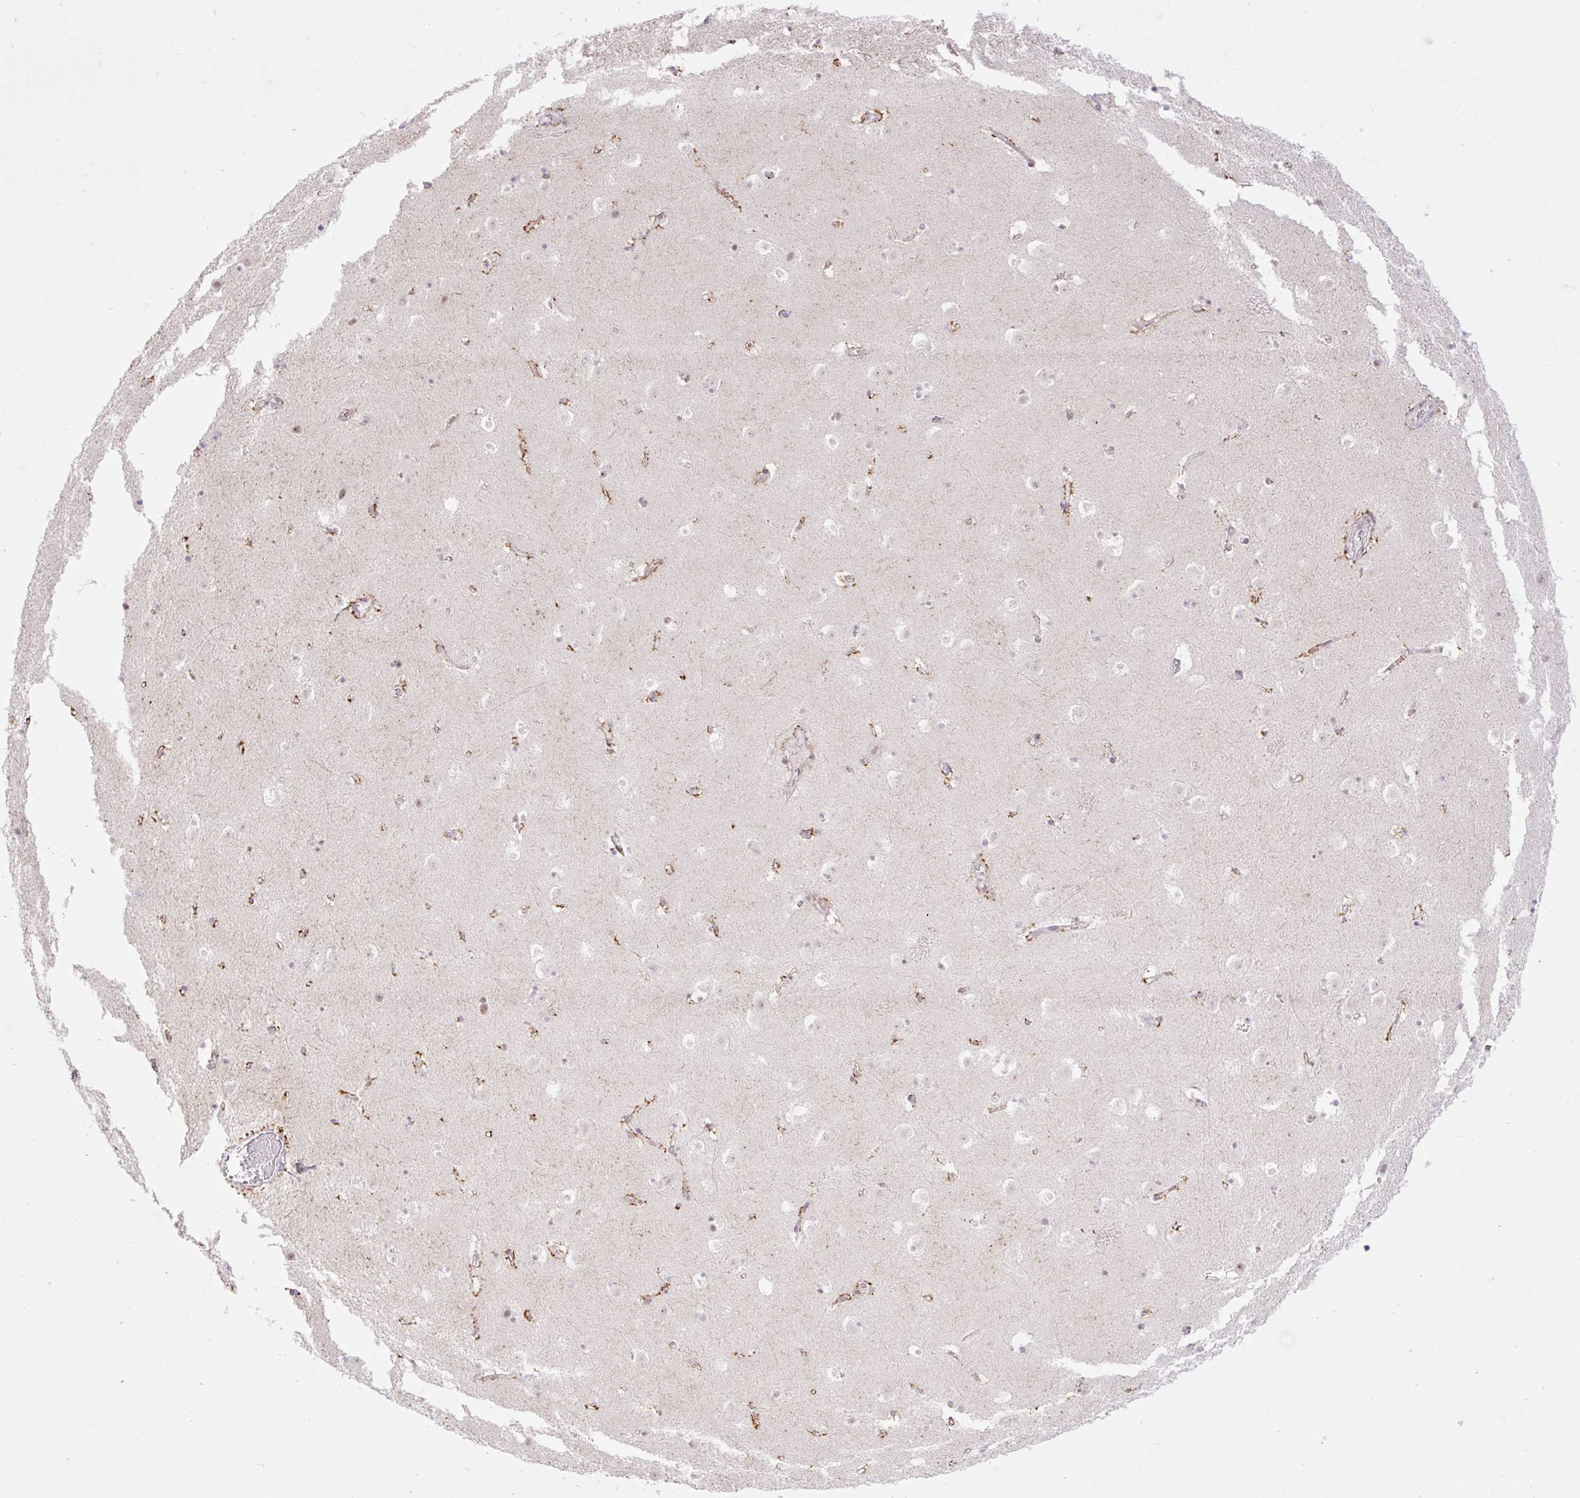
{"staining": {"intensity": "negative", "quantity": "none", "location": "none"}, "tissue": "caudate", "cell_type": "Glial cells", "image_type": "normal", "snomed": [{"axis": "morphology", "description": "Normal tissue, NOS"}, {"axis": "topography", "description": "Lateral ventricle wall"}], "caption": "An IHC image of benign caudate is shown. There is no staining in glial cells of caudate. (DAB (3,3'-diaminobenzidine) IHC visualized using brightfield microscopy, high magnification).", "gene": "ICE1", "patient": {"sex": "male", "age": 37}}